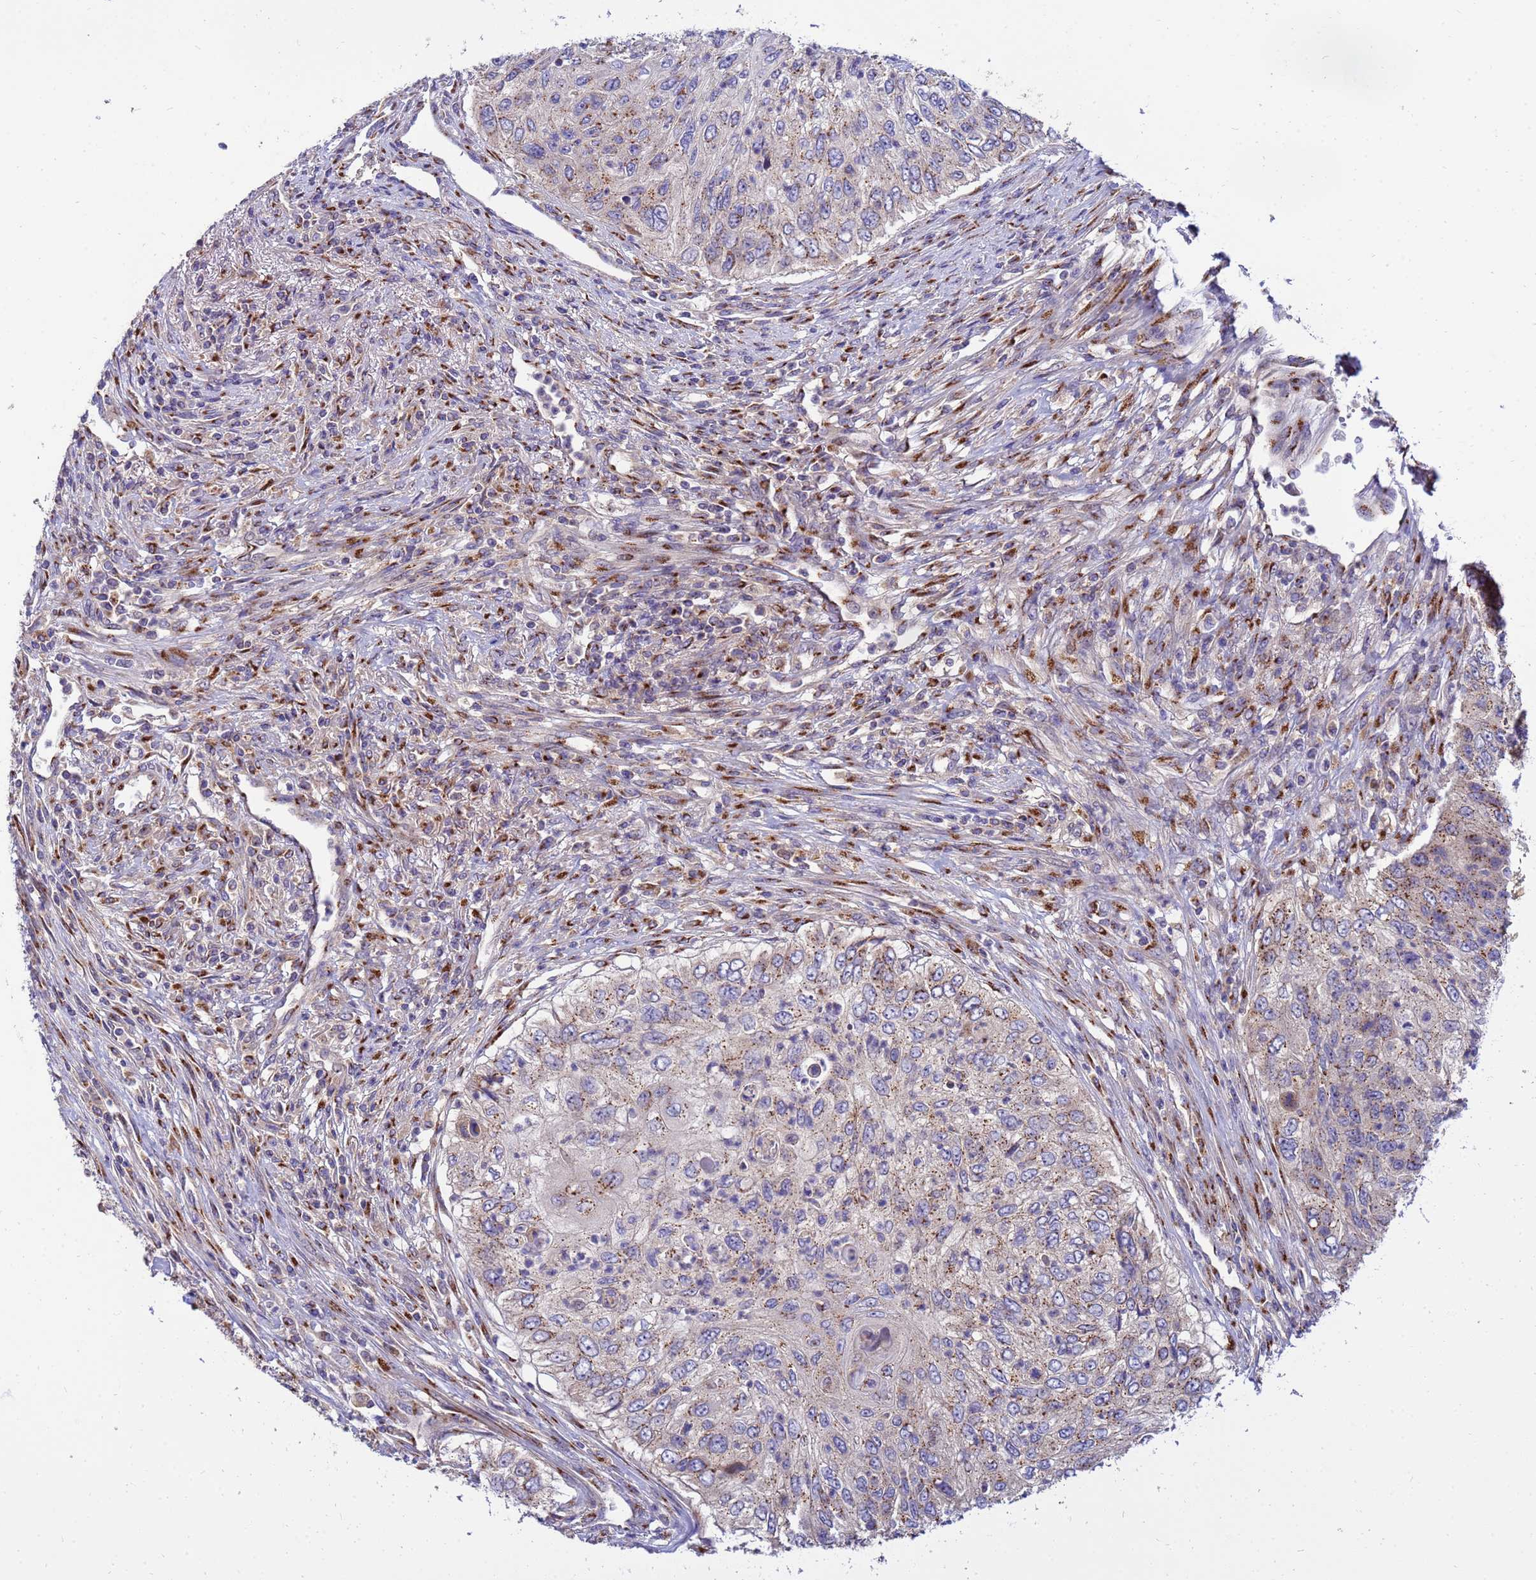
{"staining": {"intensity": "moderate", "quantity": ">75%", "location": "cytoplasmic/membranous"}, "tissue": "urothelial cancer", "cell_type": "Tumor cells", "image_type": "cancer", "snomed": [{"axis": "morphology", "description": "Urothelial carcinoma, High grade"}, {"axis": "topography", "description": "Urinary bladder"}], "caption": "Tumor cells exhibit medium levels of moderate cytoplasmic/membranous staining in about >75% of cells in human urothelial cancer.", "gene": "HPS3", "patient": {"sex": "female", "age": 60}}